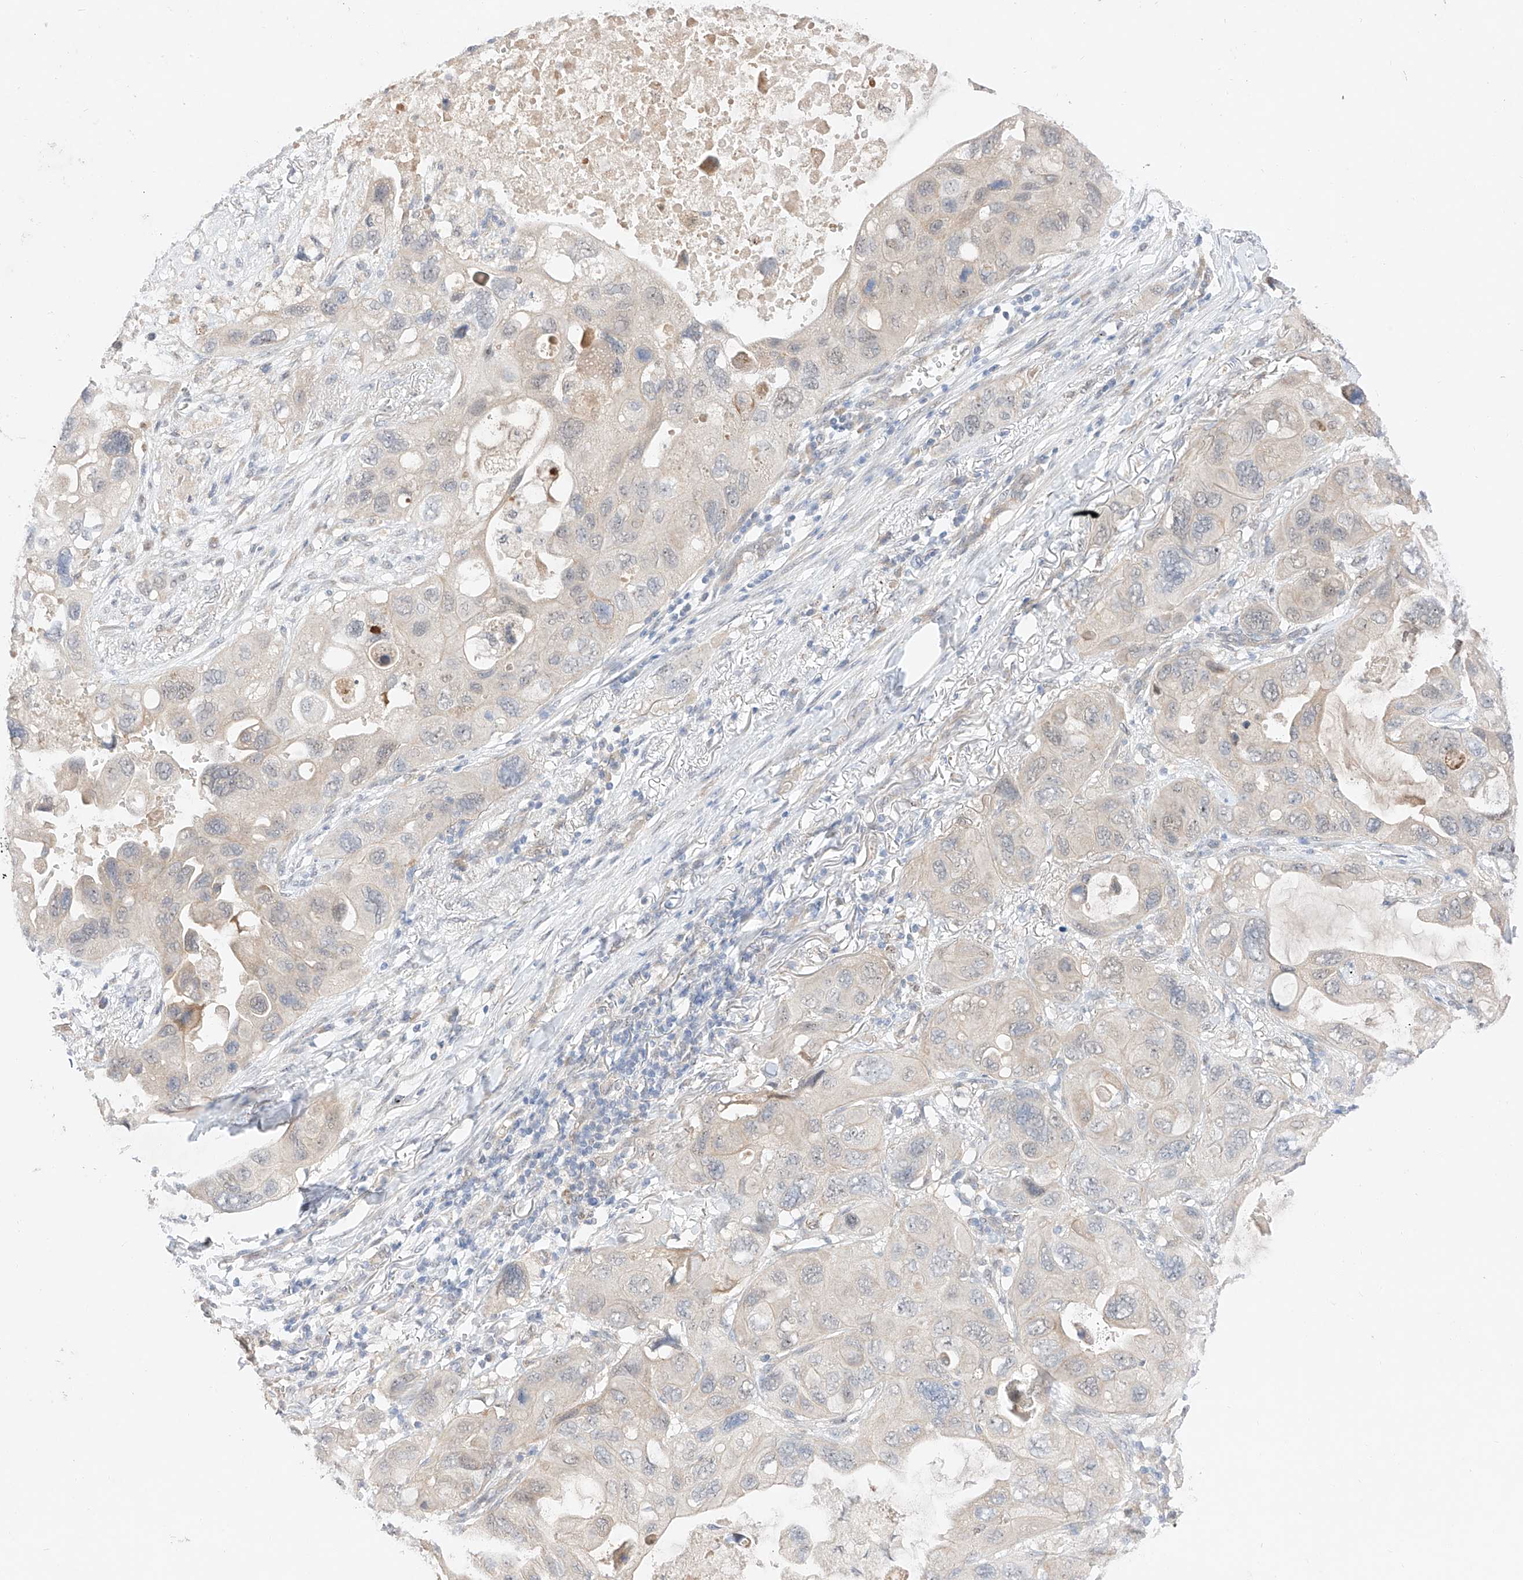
{"staining": {"intensity": "negative", "quantity": "none", "location": "none"}, "tissue": "lung cancer", "cell_type": "Tumor cells", "image_type": "cancer", "snomed": [{"axis": "morphology", "description": "Squamous cell carcinoma, NOS"}, {"axis": "topography", "description": "Lung"}], "caption": "DAB (3,3'-diaminobenzidine) immunohistochemical staining of human lung squamous cell carcinoma shows no significant staining in tumor cells.", "gene": "IL22RA2", "patient": {"sex": "female", "age": 73}}